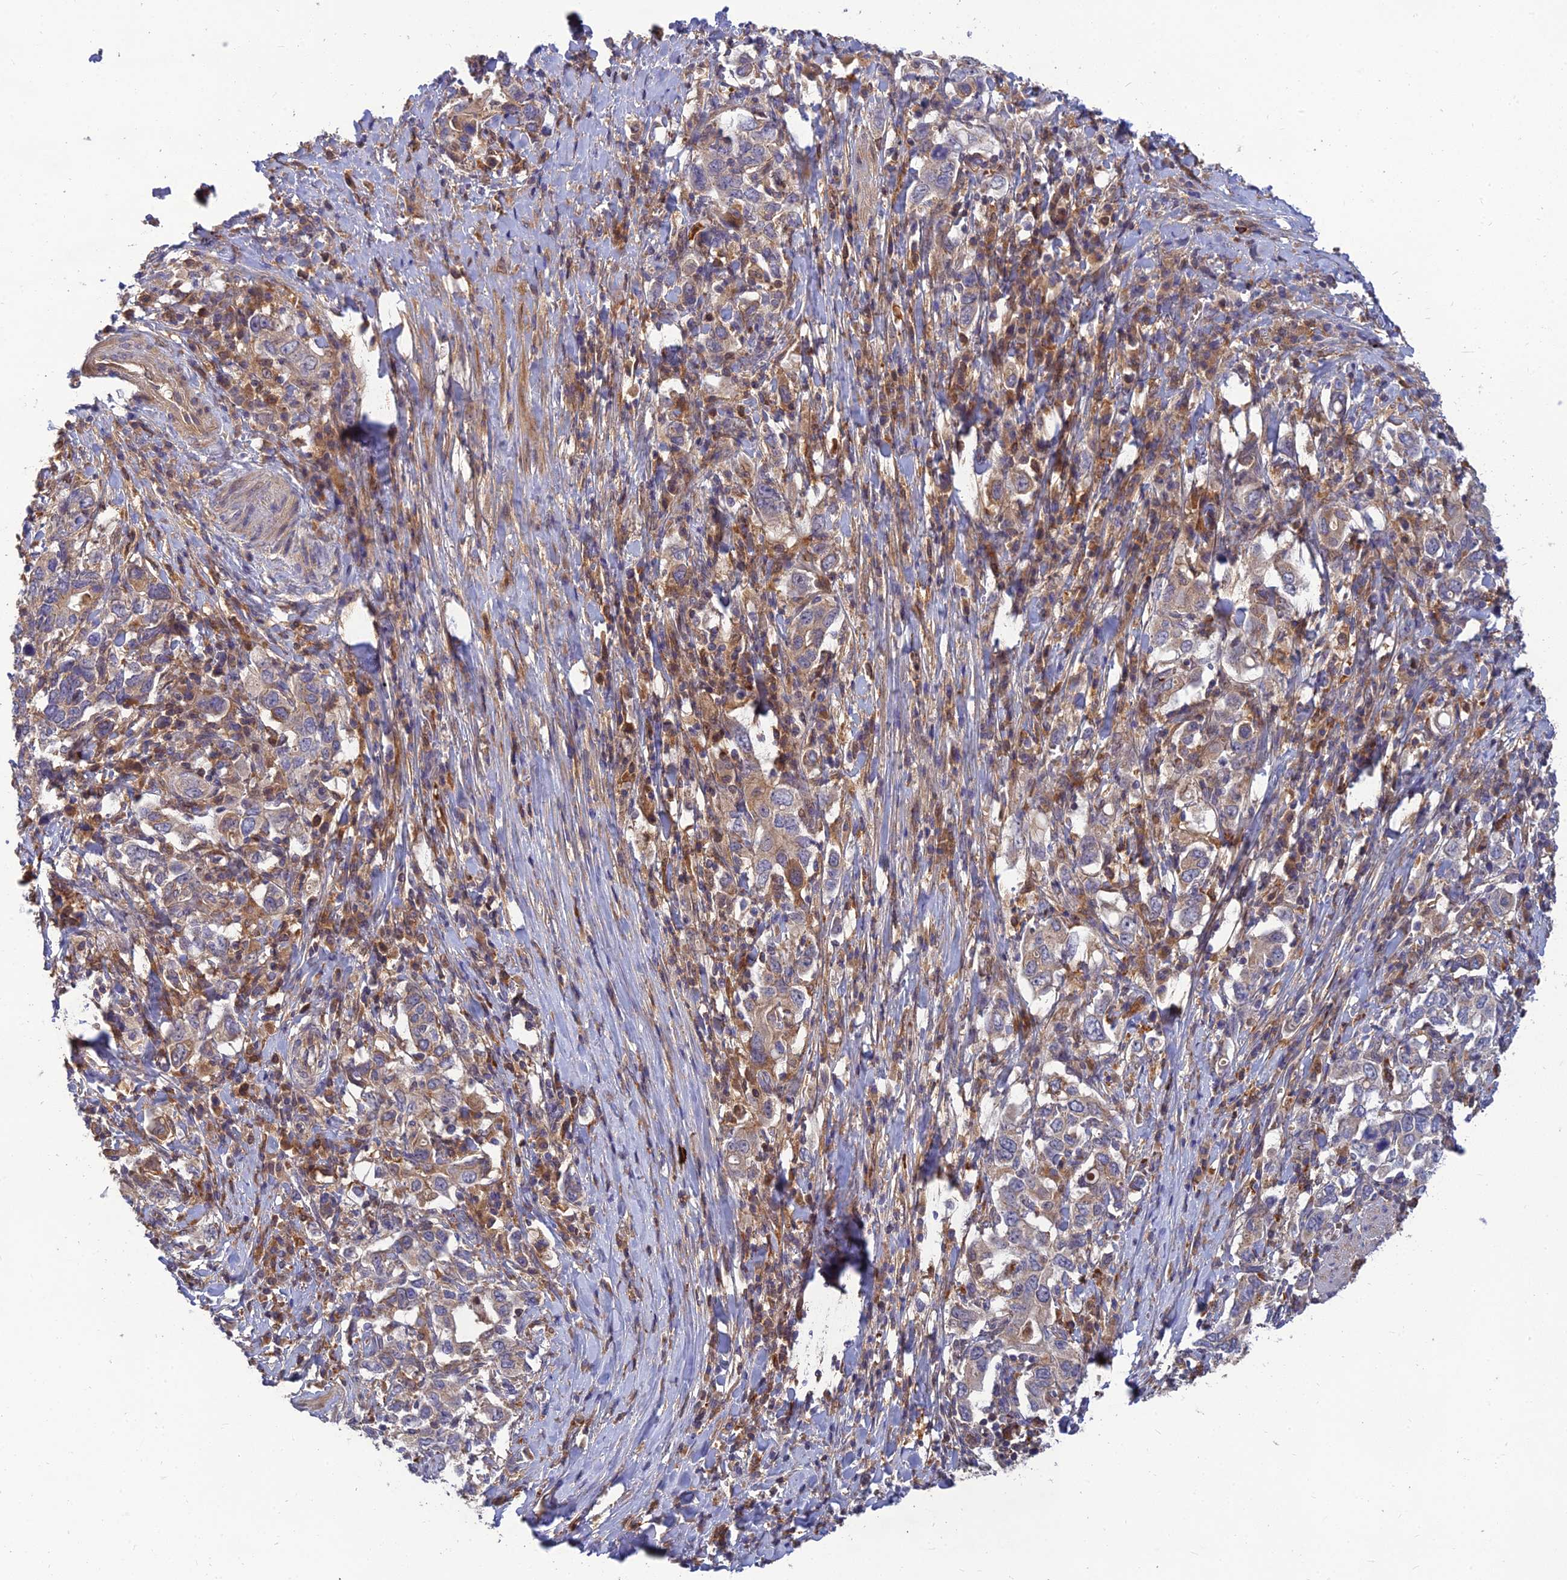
{"staining": {"intensity": "moderate", "quantity": "<25%", "location": "cytoplasmic/membranous"}, "tissue": "stomach cancer", "cell_type": "Tumor cells", "image_type": "cancer", "snomed": [{"axis": "morphology", "description": "Adenocarcinoma, NOS"}, {"axis": "topography", "description": "Stomach, upper"}, {"axis": "topography", "description": "Stomach"}], "caption": "Moderate cytoplasmic/membranous protein staining is seen in approximately <25% of tumor cells in adenocarcinoma (stomach). (Stains: DAB in brown, nuclei in blue, Microscopy: brightfield microscopy at high magnification).", "gene": "FAM151B", "patient": {"sex": "male", "age": 62}}